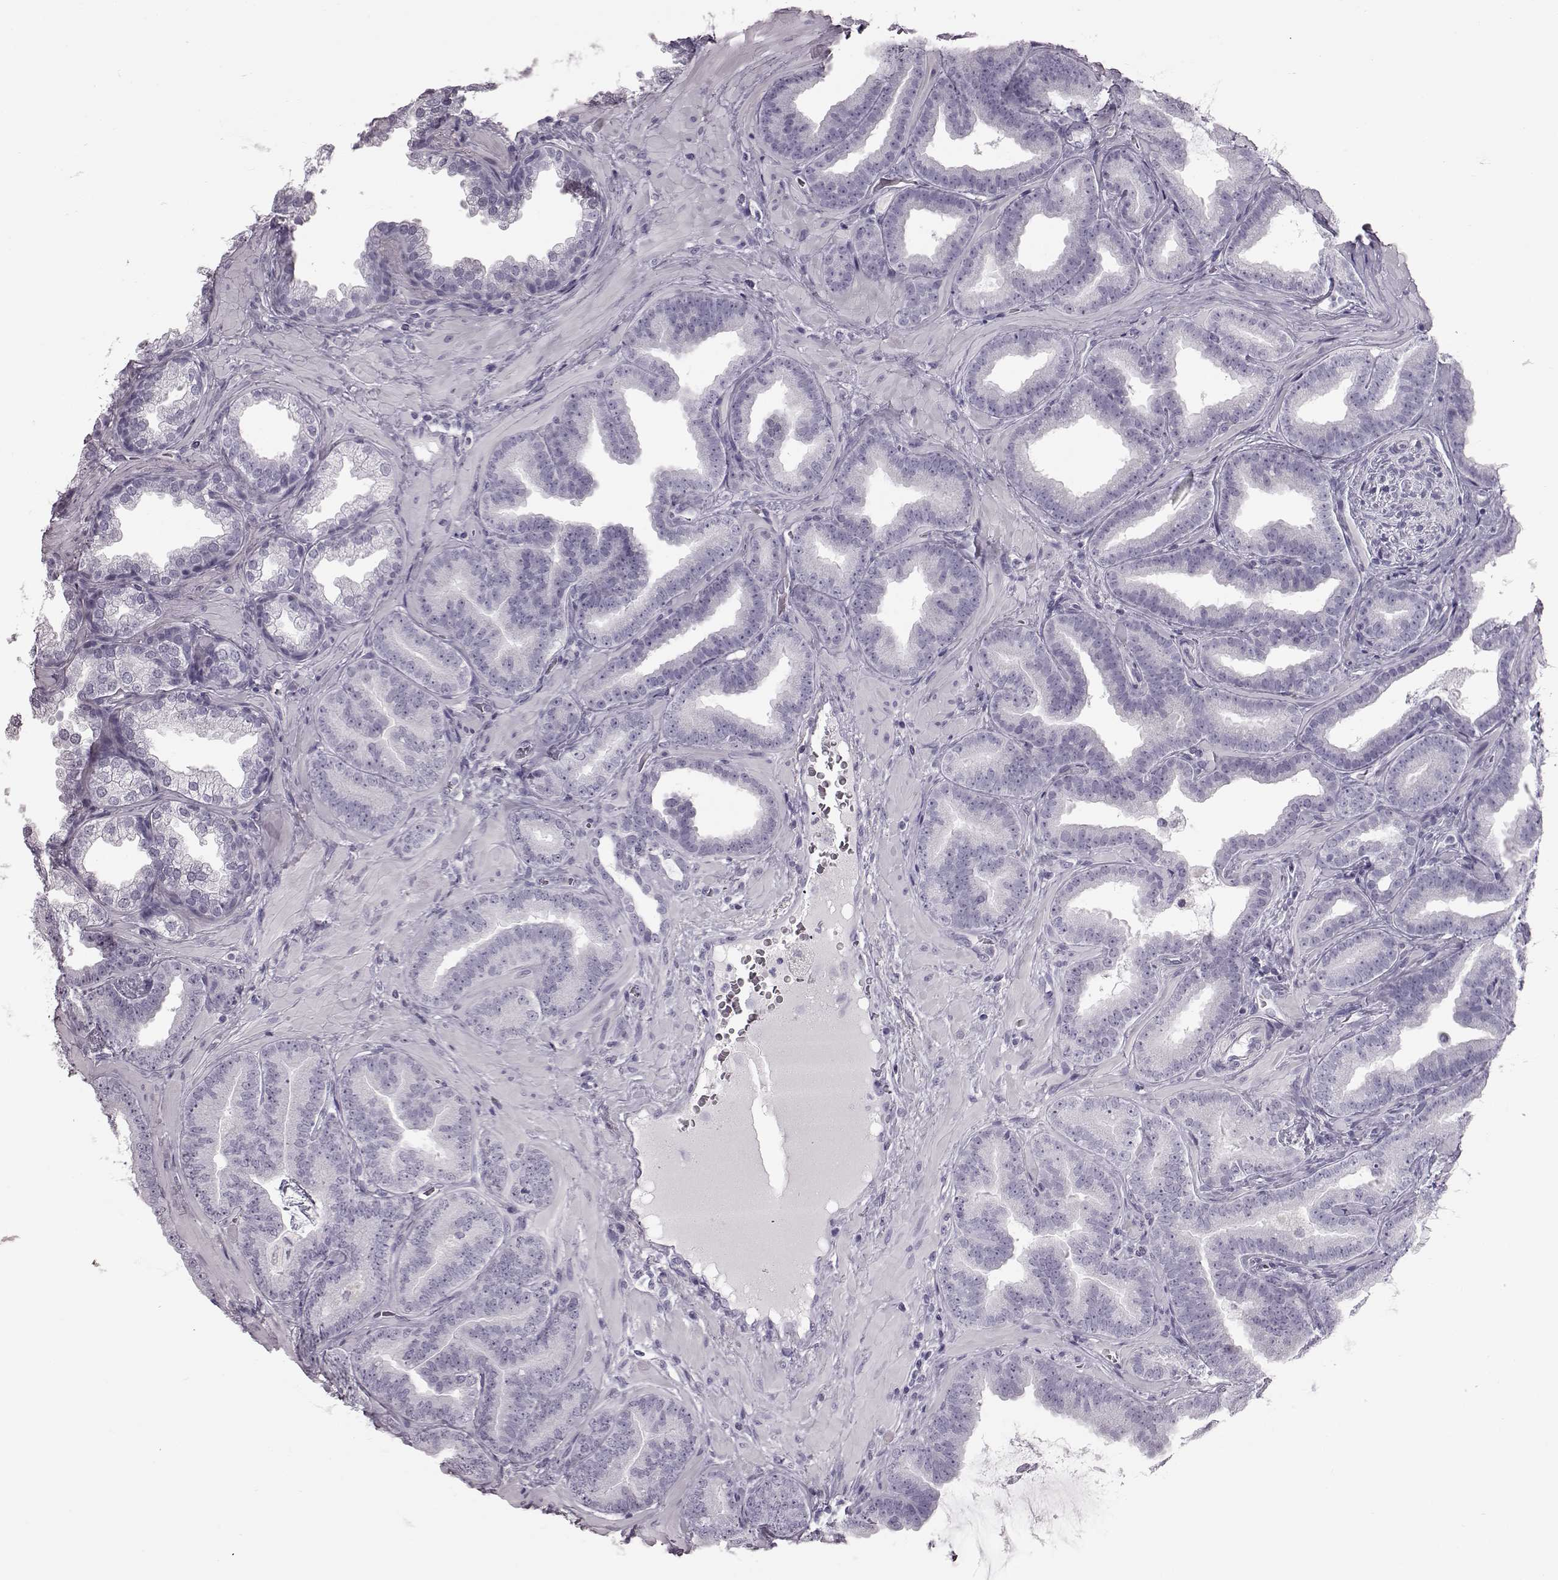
{"staining": {"intensity": "negative", "quantity": "none", "location": "none"}, "tissue": "prostate cancer", "cell_type": "Tumor cells", "image_type": "cancer", "snomed": [{"axis": "morphology", "description": "Adenocarcinoma, Low grade"}, {"axis": "topography", "description": "Prostate"}], "caption": "This is an IHC photomicrograph of human prostate cancer. There is no expression in tumor cells.", "gene": "TCHHL1", "patient": {"sex": "male", "age": 63}}